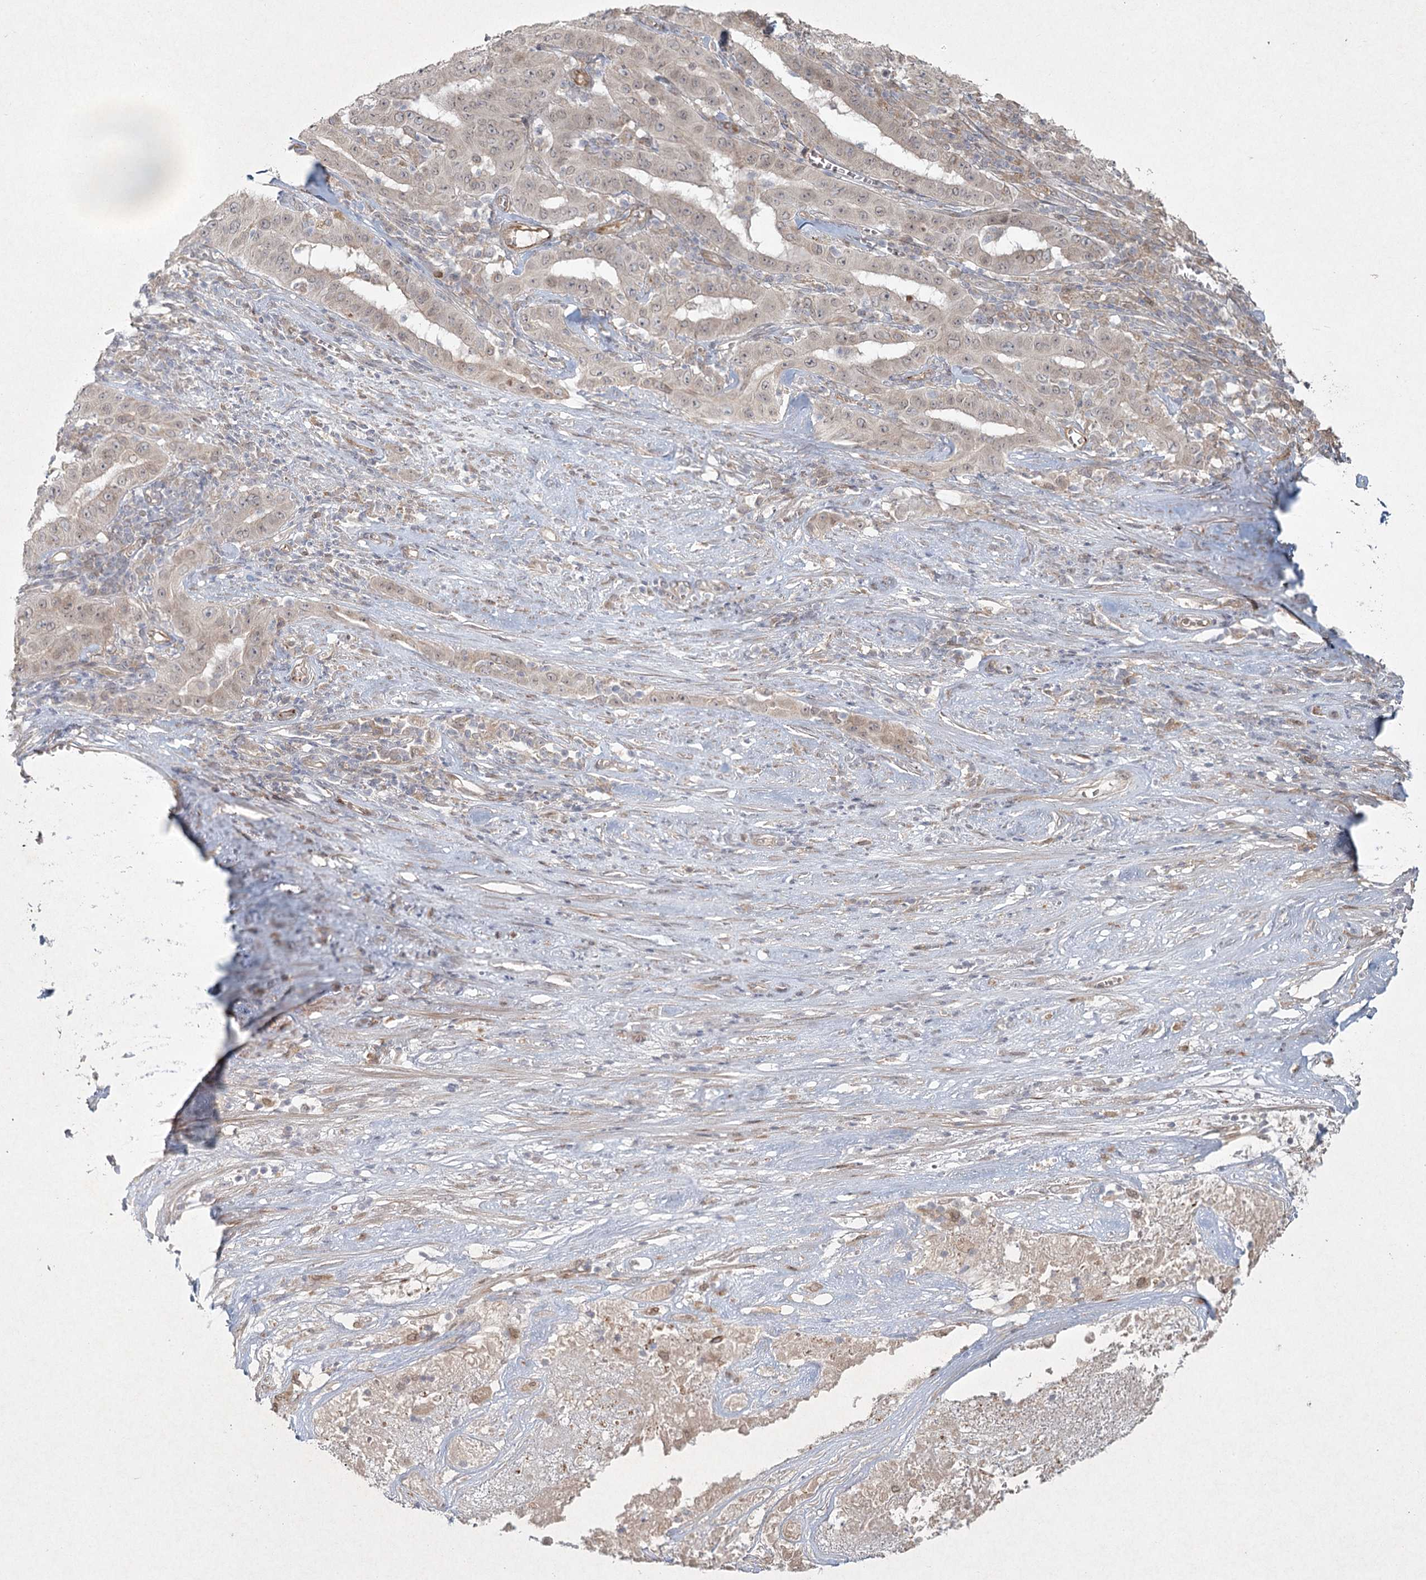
{"staining": {"intensity": "negative", "quantity": "none", "location": "none"}, "tissue": "pancreatic cancer", "cell_type": "Tumor cells", "image_type": "cancer", "snomed": [{"axis": "morphology", "description": "Adenocarcinoma, NOS"}, {"axis": "topography", "description": "Pancreas"}], "caption": "A photomicrograph of human pancreatic cancer (adenocarcinoma) is negative for staining in tumor cells. Brightfield microscopy of immunohistochemistry (IHC) stained with DAB (brown) and hematoxylin (blue), captured at high magnification.", "gene": "LRP2BP", "patient": {"sex": "male", "age": 63}}